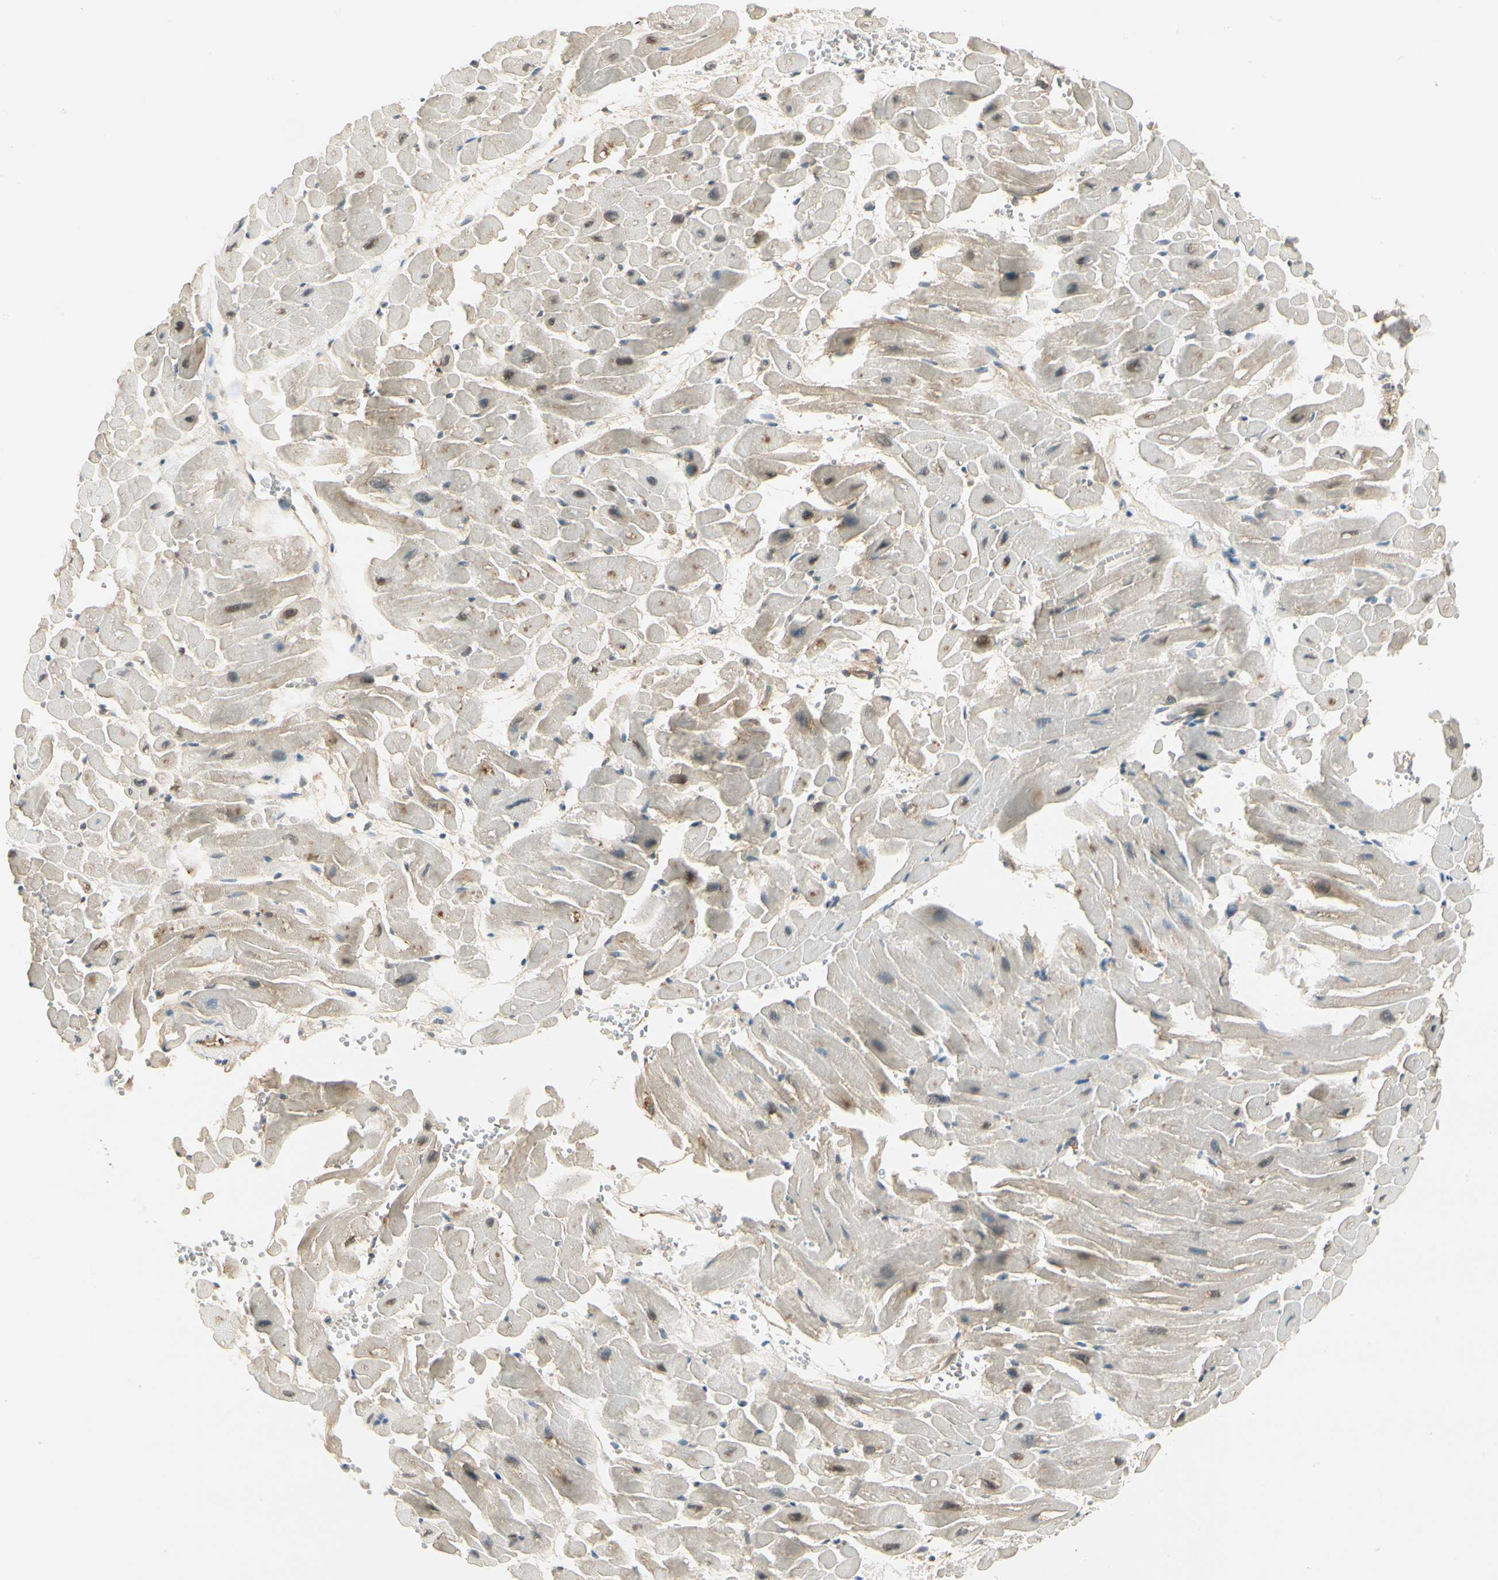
{"staining": {"intensity": "weak", "quantity": "25%-75%", "location": "cytoplasmic/membranous,nuclear"}, "tissue": "heart muscle", "cell_type": "Cardiomyocytes", "image_type": "normal", "snomed": [{"axis": "morphology", "description": "Normal tissue, NOS"}, {"axis": "topography", "description": "Heart"}], "caption": "Heart muscle stained with DAB (3,3'-diaminobenzidine) immunohistochemistry (IHC) displays low levels of weak cytoplasmic/membranous,nuclear expression in about 25%-75% of cardiomyocytes.", "gene": "EPHB3", "patient": {"sex": "male", "age": 45}}